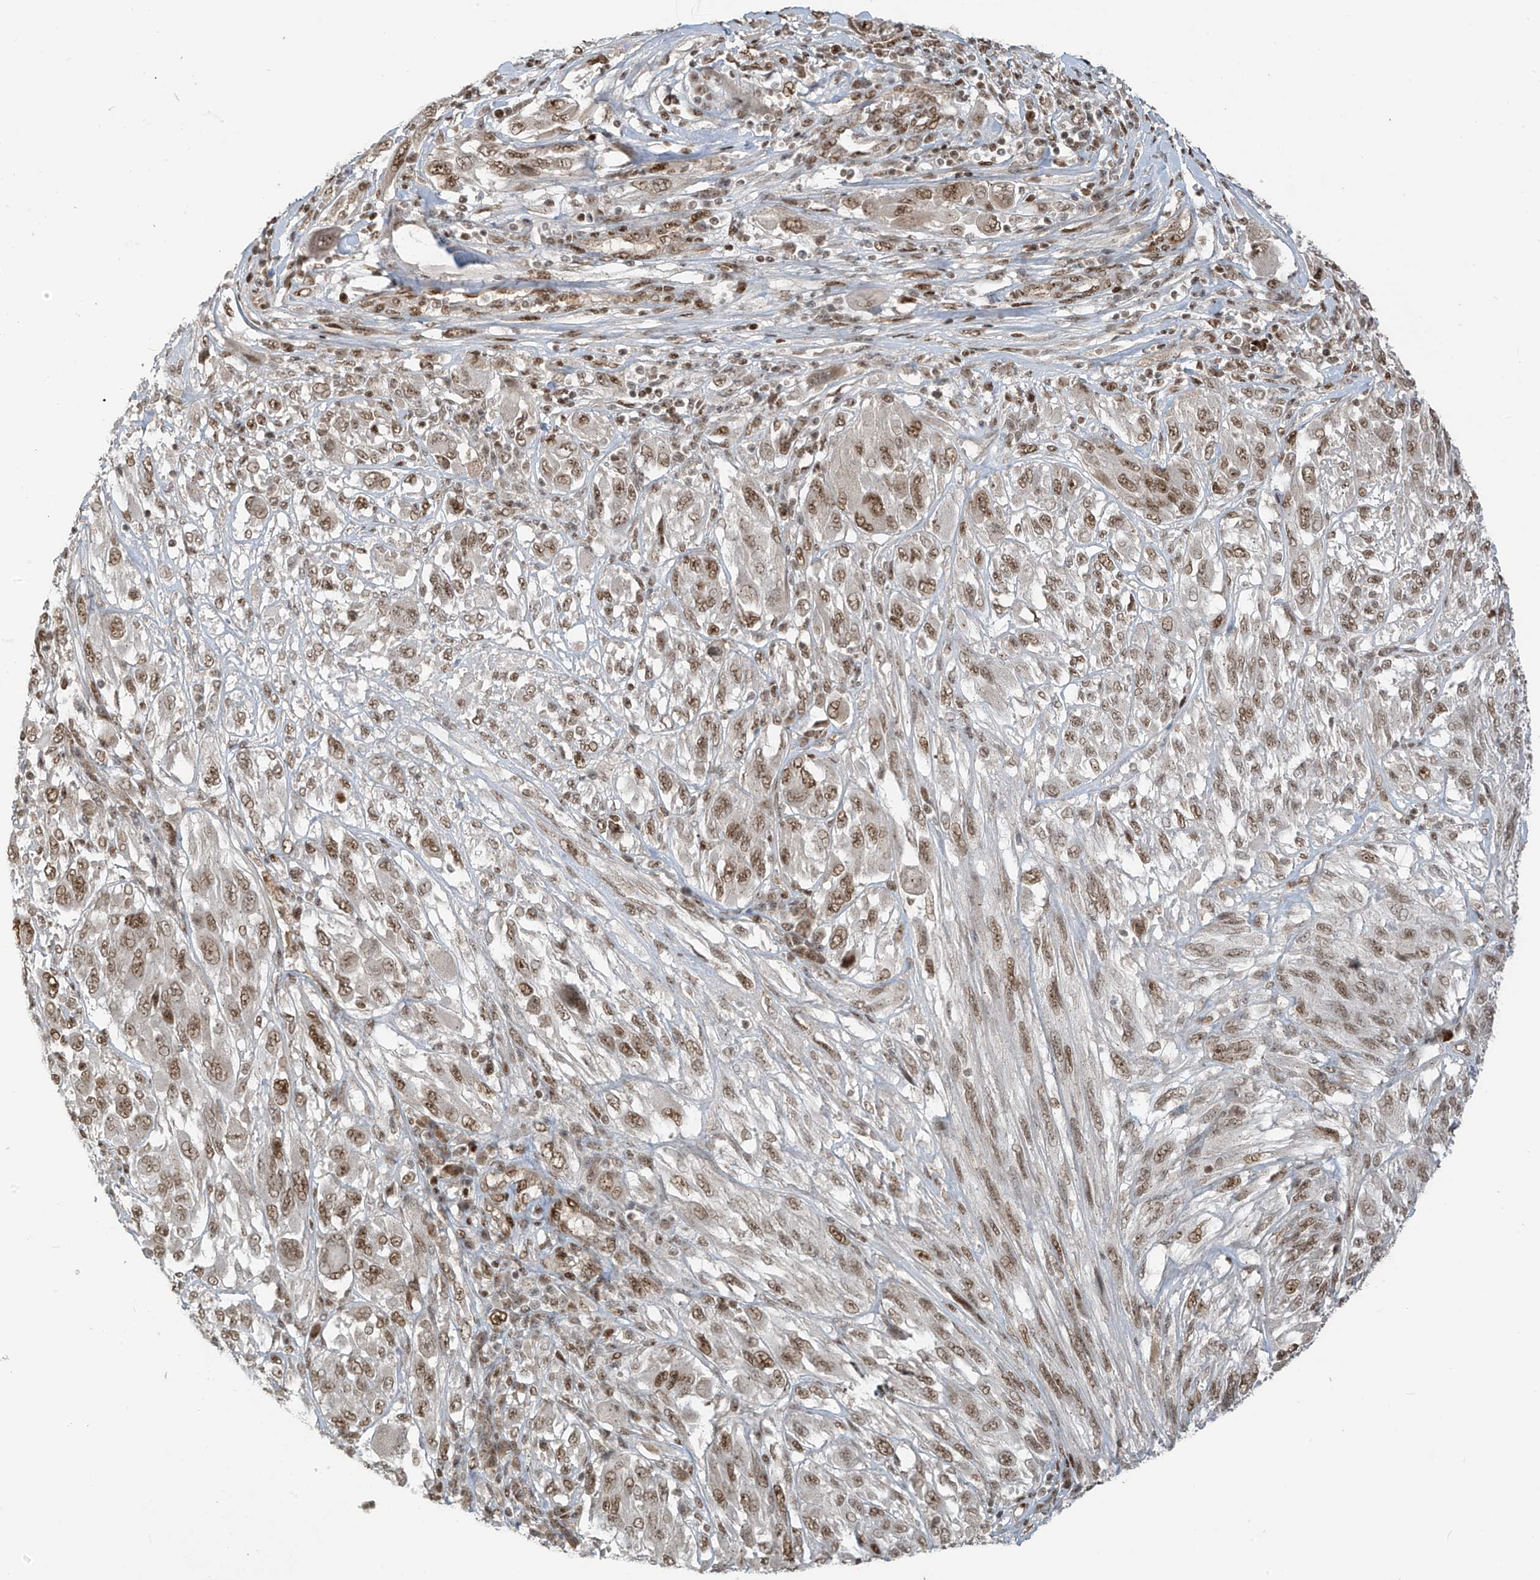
{"staining": {"intensity": "moderate", "quantity": ">75%", "location": "nuclear"}, "tissue": "melanoma", "cell_type": "Tumor cells", "image_type": "cancer", "snomed": [{"axis": "morphology", "description": "Malignant melanoma, NOS"}, {"axis": "topography", "description": "Skin"}], "caption": "Immunohistochemical staining of melanoma reveals moderate nuclear protein expression in about >75% of tumor cells. (Stains: DAB (3,3'-diaminobenzidine) in brown, nuclei in blue, Microscopy: brightfield microscopy at high magnification).", "gene": "ARHGEF3", "patient": {"sex": "female", "age": 91}}